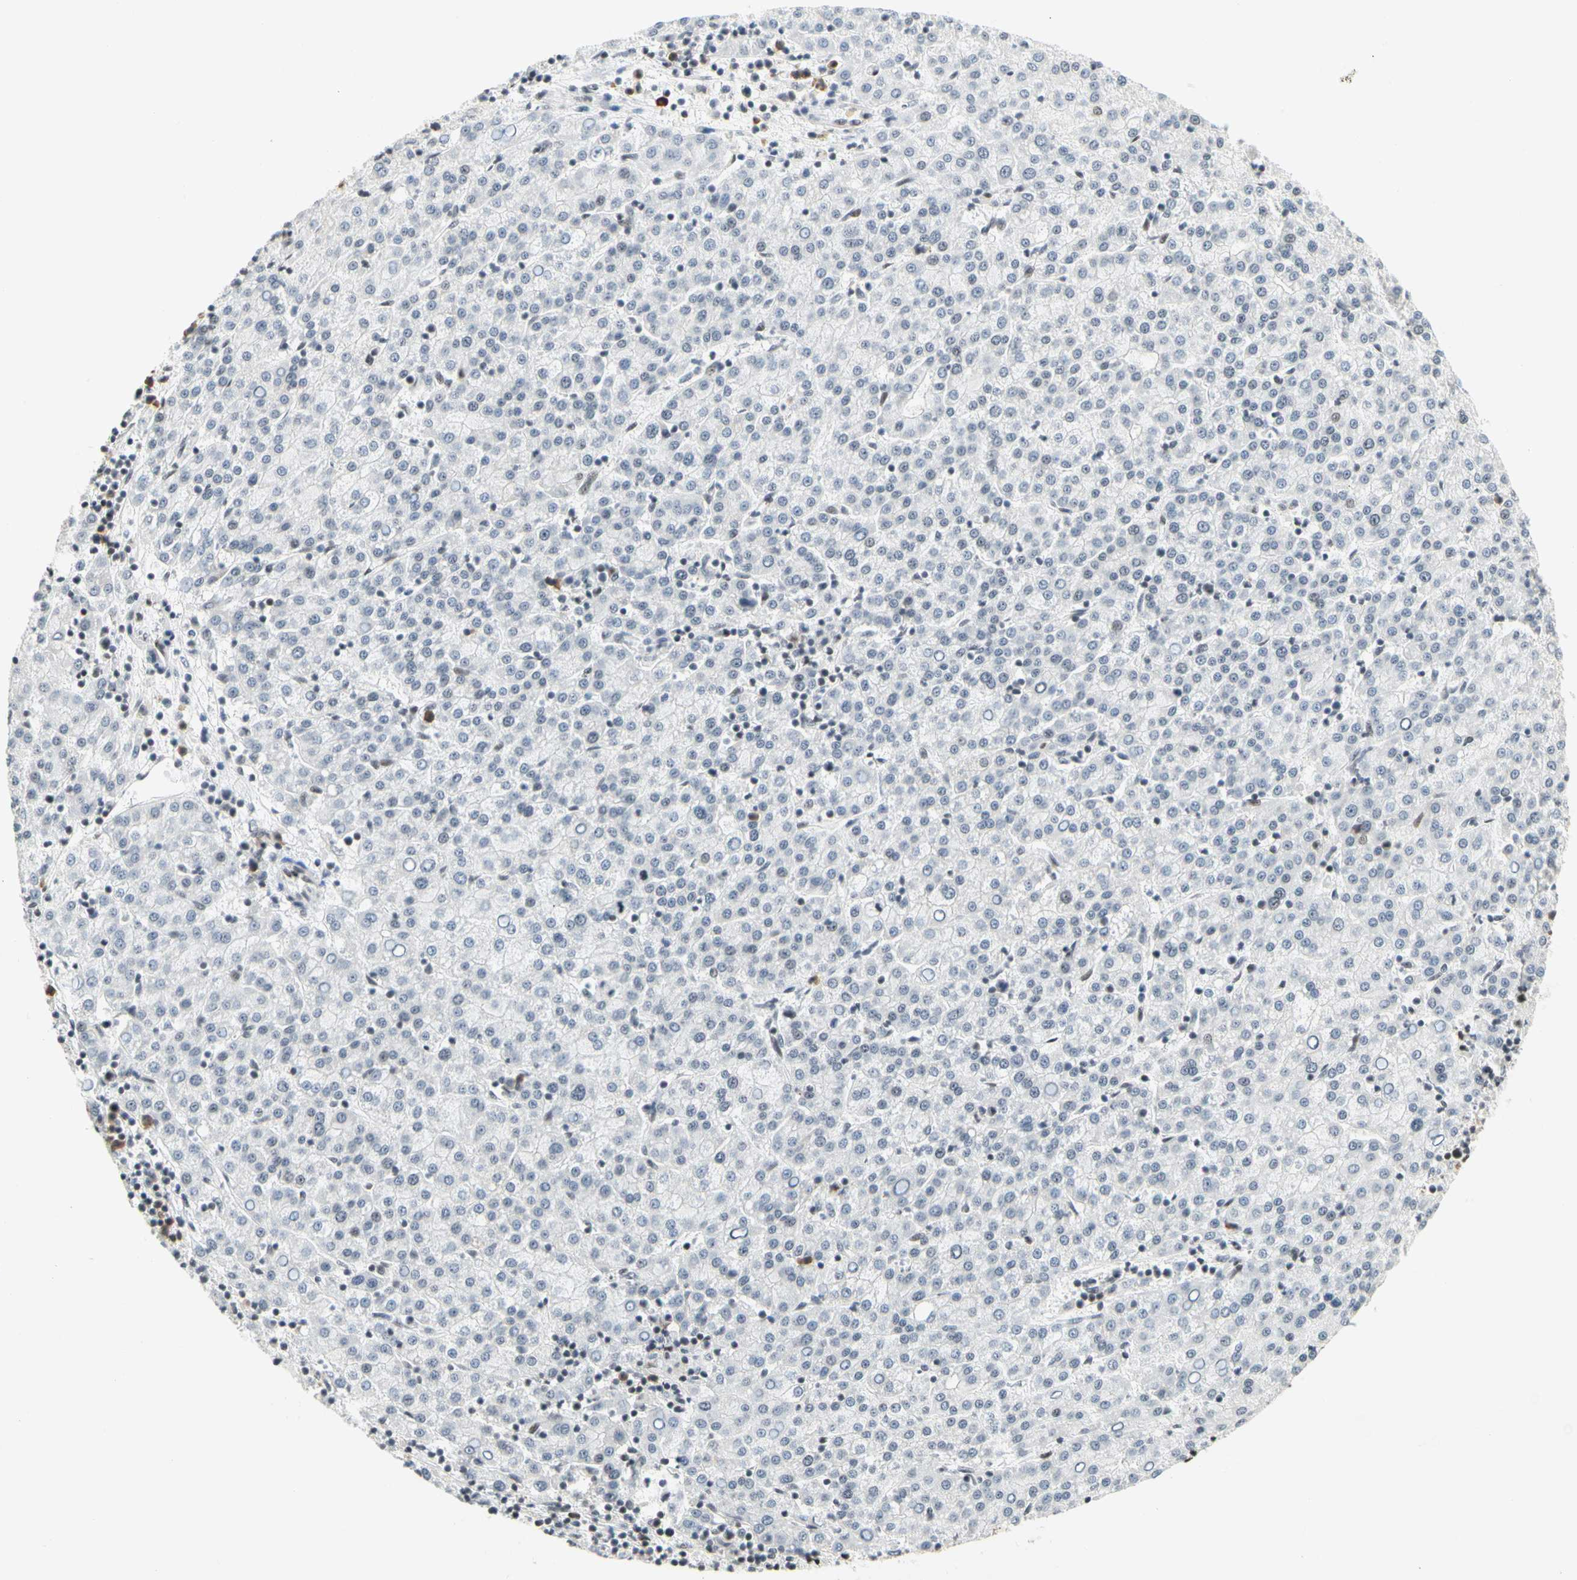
{"staining": {"intensity": "negative", "quantity": "none", "location": "none"}, "tissue": "liver cancer", "cell_type": "Tumor cells", "image_type": "cancer", "snomed": [{"axis": "morphology", "description": "Carcinoma, Hepatocellular, NOS"}, {"axis": "topography", "description": "Liver"}], "caption": "The micrograph demonstrates no staining of tumor cells in liver cancer. Nuclei are stained in blue.", "gene": "ZSCAN16", "patient": {"sex": "female", "age": 58}}